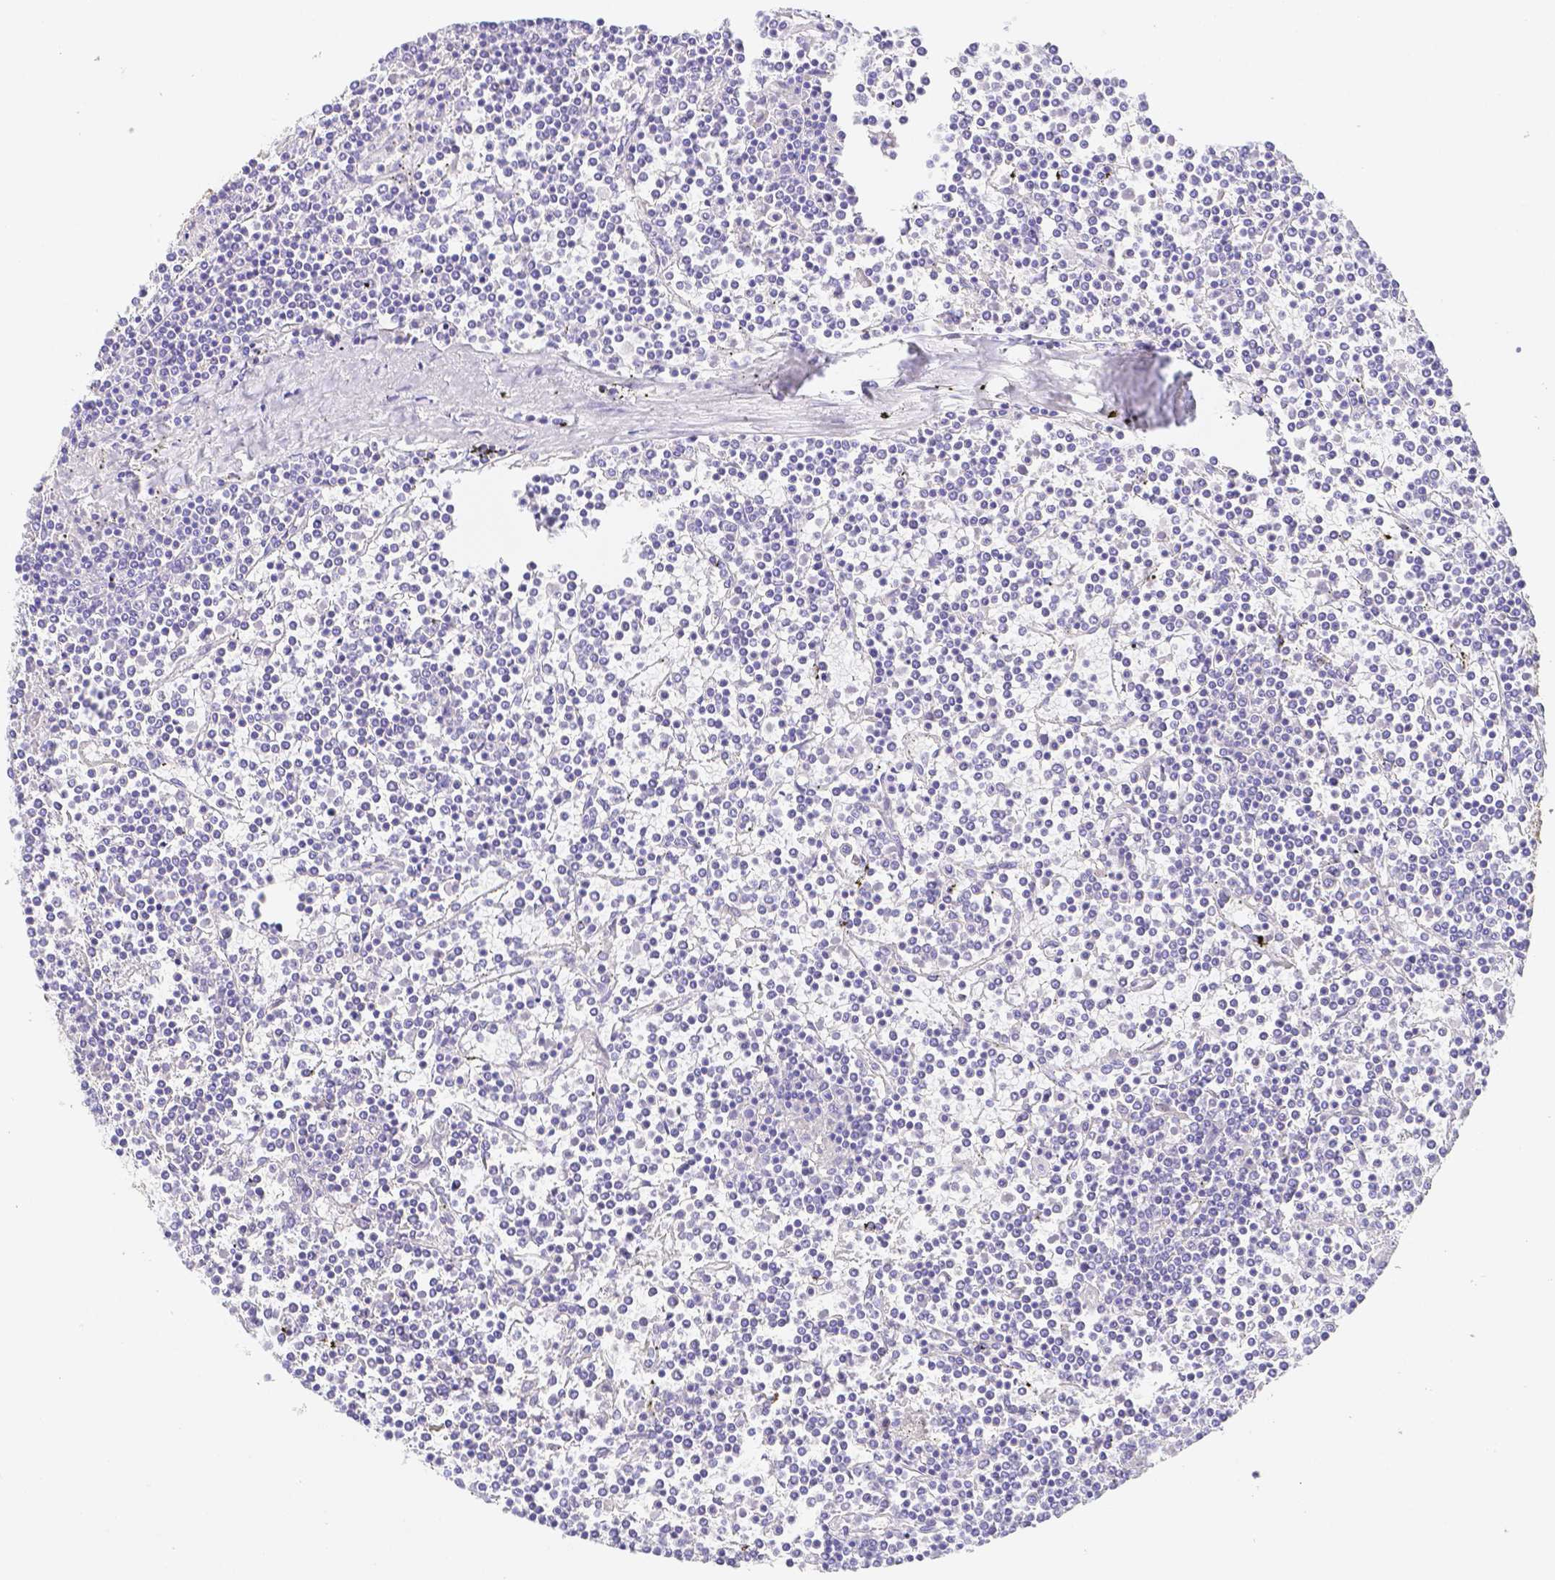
{"staining": {"intensity": "negative", "quantity": "none", "location": "none"}, "tissue": "lymphoma", "cell_type": "Tumor cells", "image_type": "cancer", "snomed": [{"axis": "morphology", "description": "Malignant lymphoma, non-Hodgkin's type, Low grade"}, {"axis": "topography", "description": "Spleen"}], "caption": "High magnification brightfield microscopy of low-grade malignant lymphoma, non-Hodgkin's type stained with DAB (3,3'-diaminobenzidine) (brown) and counterstained with hematoxylin (blue): tumor cells show no significant positivity. (DAB (3,3'-diaminobenzidine) immunohistochemistry with hematoxylin counter stain).", "gene": "ZG16B", "patient": {"sex": "female", "age": 19}}